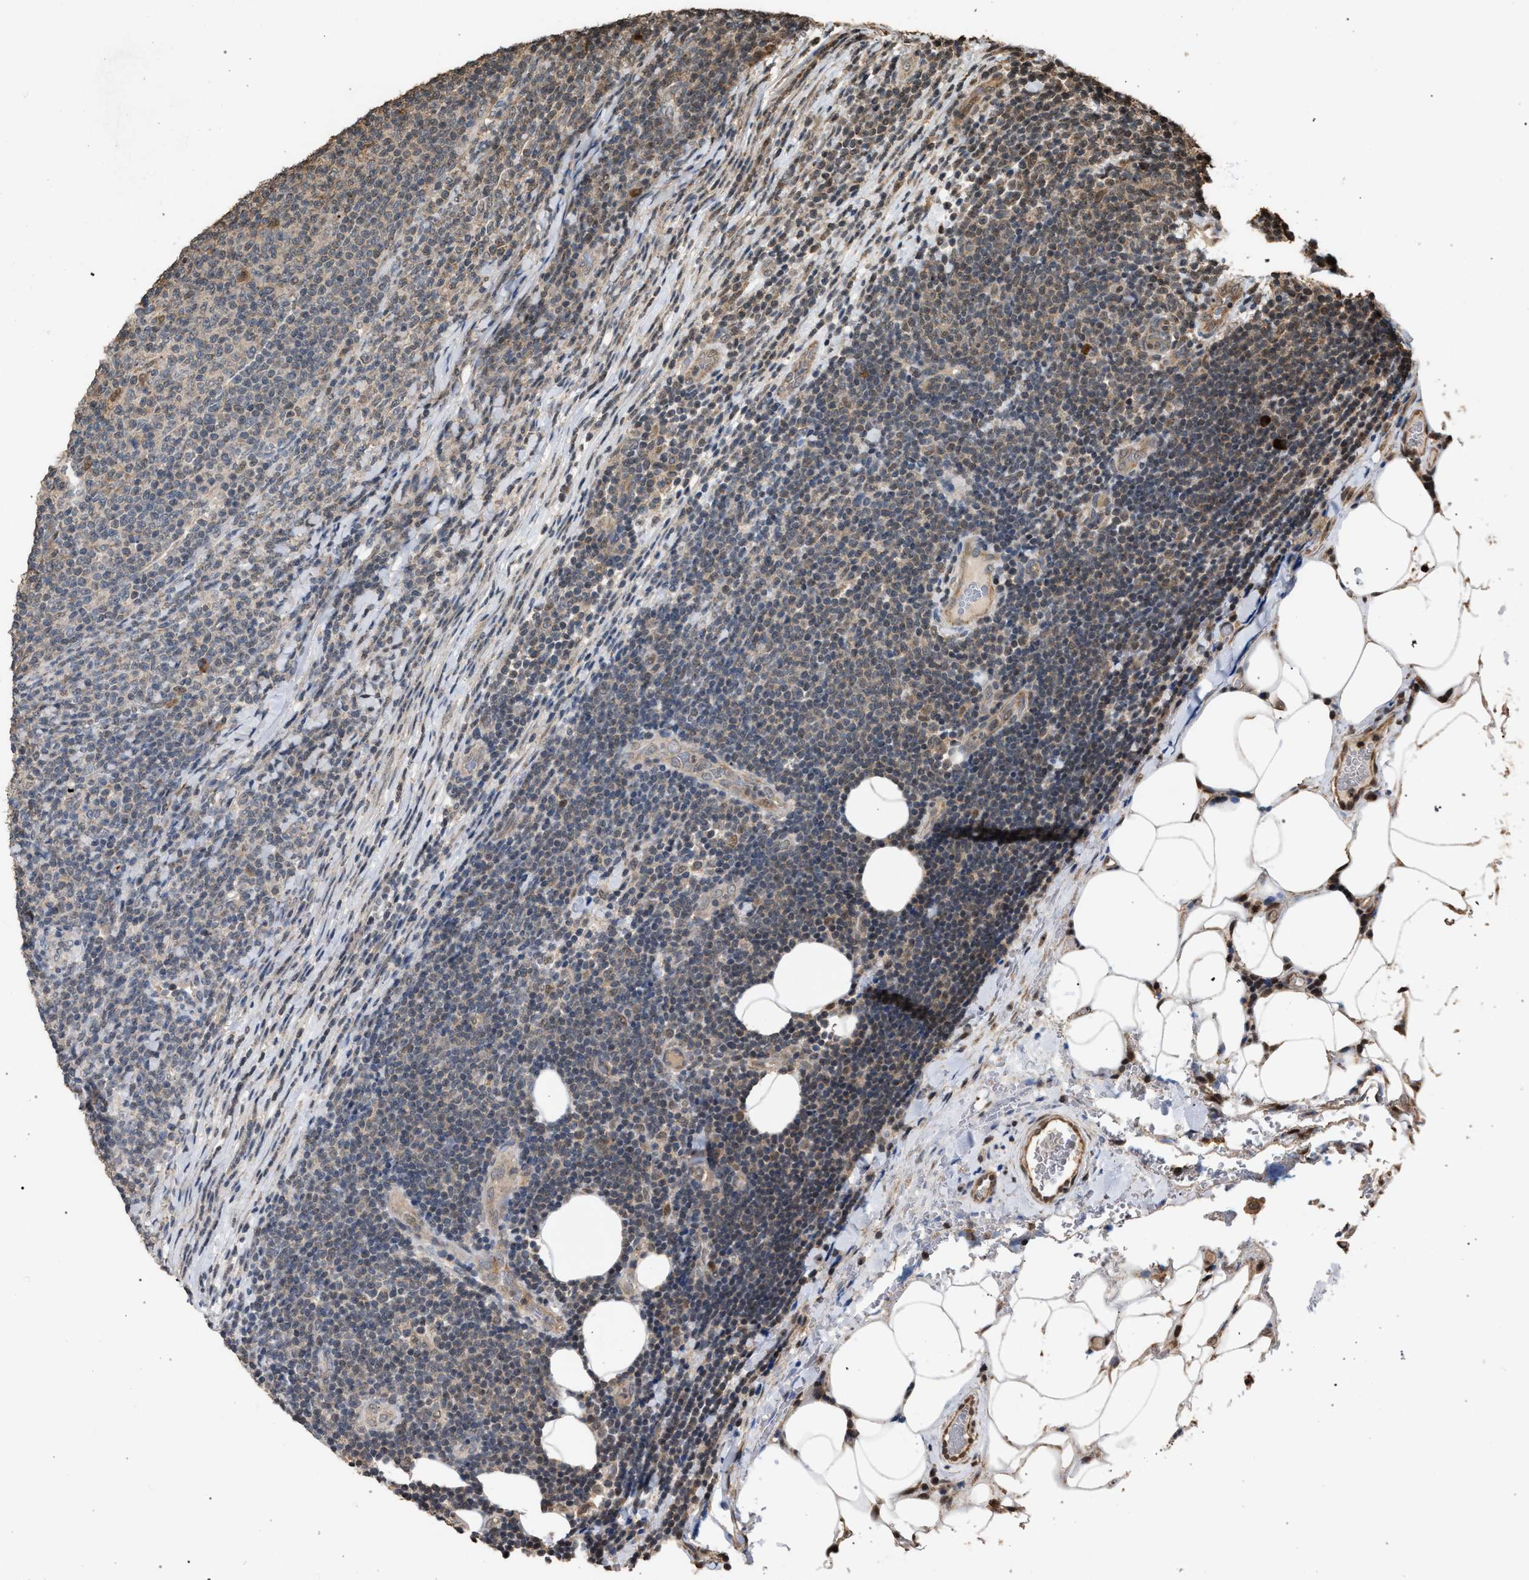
{"staining": {"intensity": "weak", "quantity": "<25%", "location": "cytoplasmic/membranous"}, "tissue": "lymphoma", "cell_type": "Tumor cells", "image_type": "cancer", "snomed": [{"axis": "morphology", "description": "Malignant lymphoma, non-Hodgkin's type, Low grade"}, {"axis": "topography", "description": "Lymph node"}], "caption": "Immunohistochemistry image of neoplastic tissue: human lymphoma stained with DAB (3,3'-diaminobenzidine) exhibits no significant protein expression in tumor cells.", "gene": "NAA35", "patient": {"sex": "male", "age": 66}}